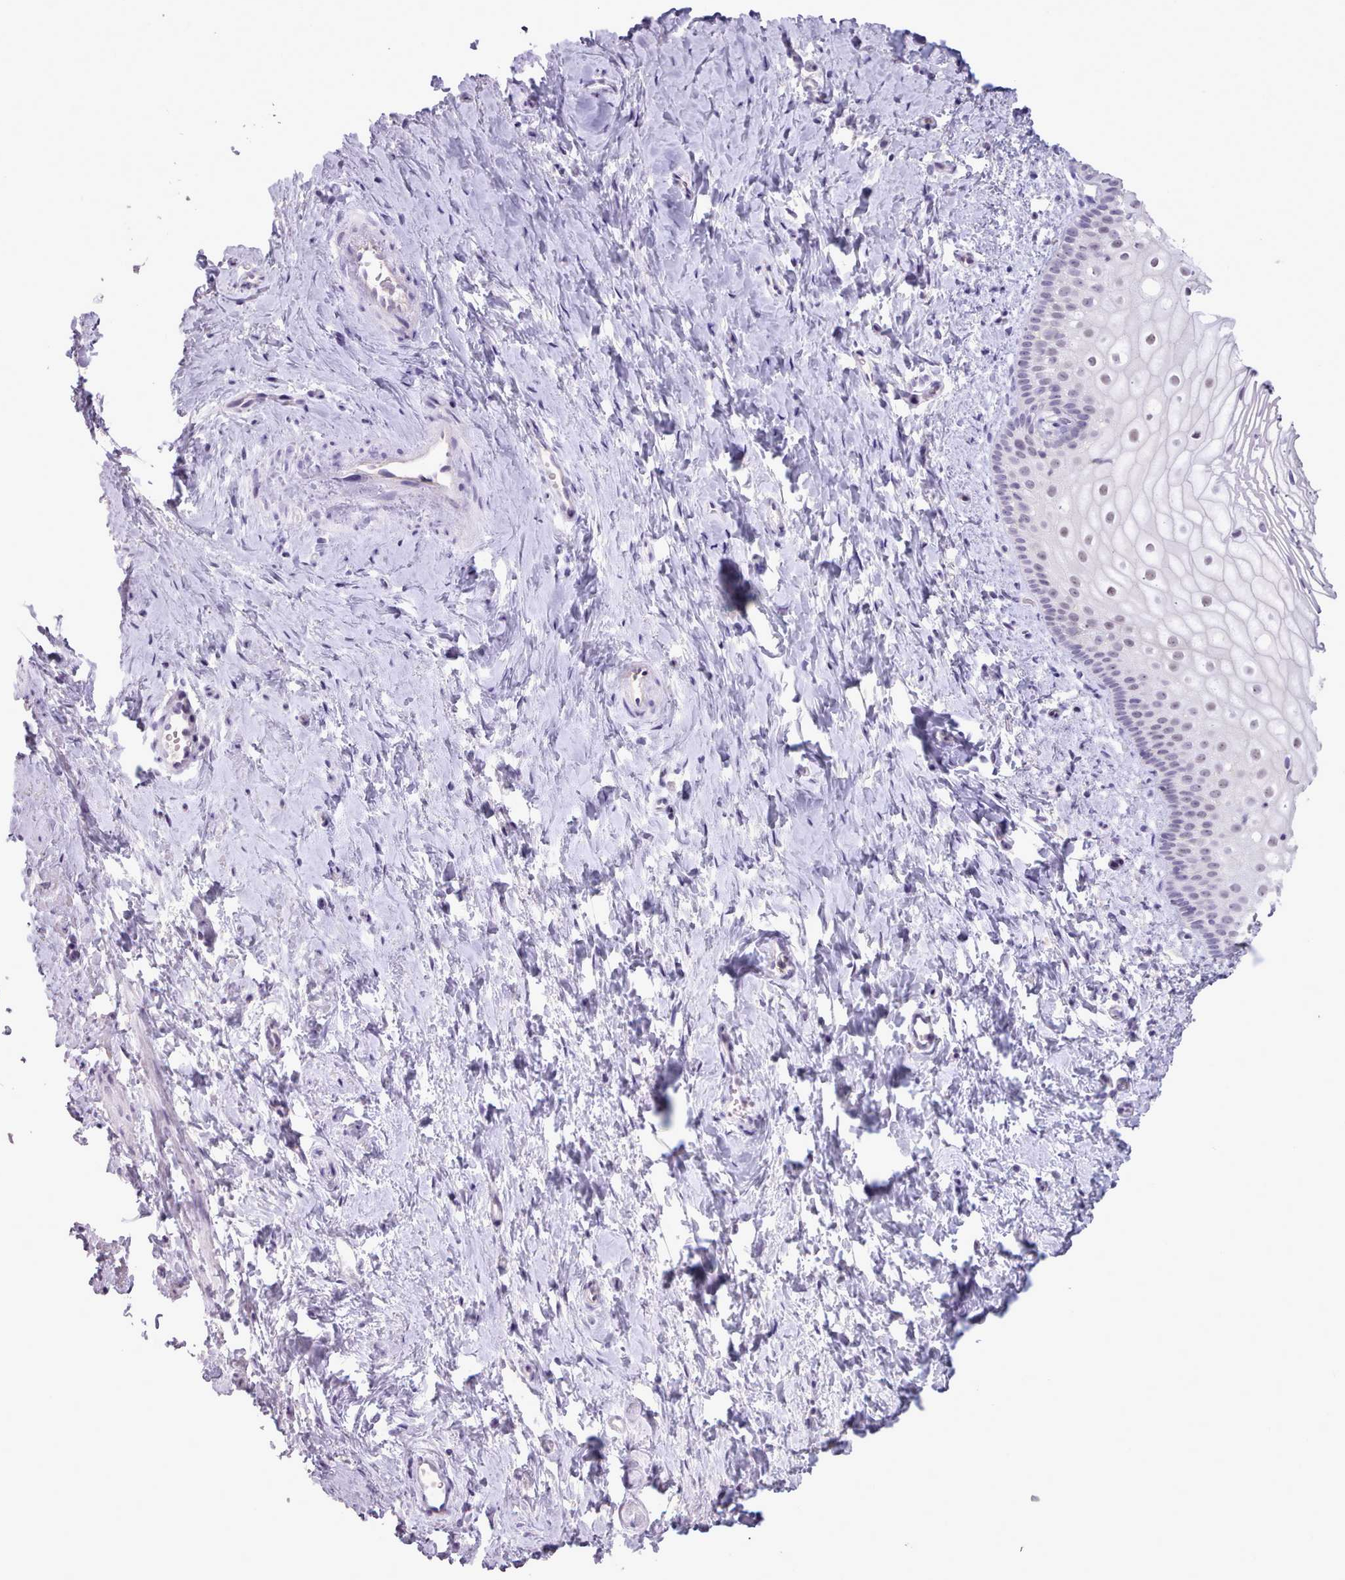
{"staining": {"intensity": "moderate", "quantity": "<25%", "location": "nuclear"}, "tissue": "vagina", "cell_type": "Squamous epithelial cells", "image_type": "normal", "snomed": [{"axis": "morphology", "description": "Normal tissue, NOS"}, {"axis": "topography", "description": "Vagina"}], "caption": "Brown immunohistochemical staining in benign human vagina exhibits moderate nuclear positivity in about <25% of squamous epithelial cells.", "gene": "BDKRB2", "patient": {"sex": "female", "age": 56}}